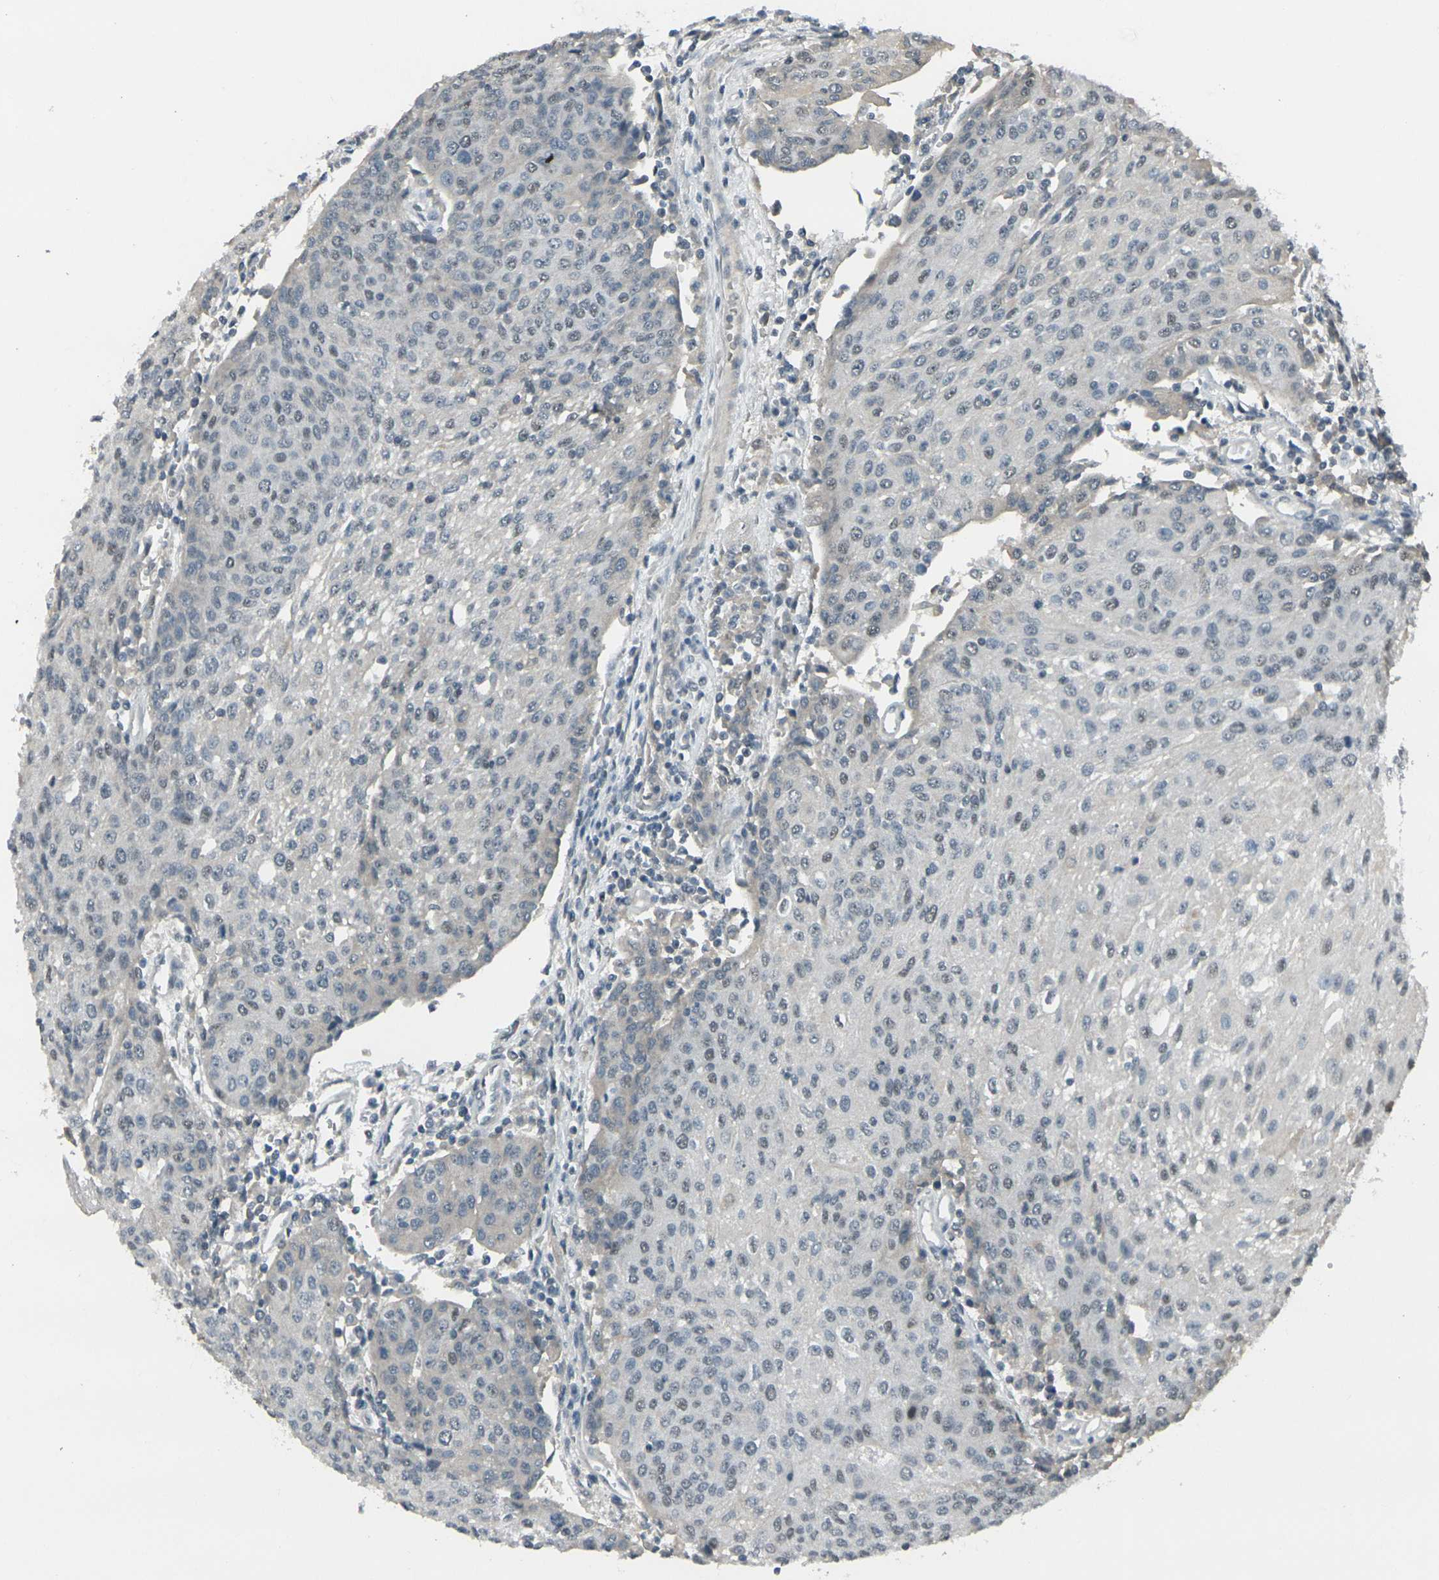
{"staining": {"intensity": "weak", "quantity": "<25%", "location": "nuclear"}, "tissue": "urothelial cancer", "cell_type": "Tumor cells", "image_type": "cancer", "snomed": [{"axis": "morphology", "description": "Urothelial carcinoma, High grade"}, {"axis": "topography", "description": "Urinary bladder"}], "caption": "This histopathology image is of urothelial cancer stained with IHC to label a protein in brown with the nuclei are counter-stained blue. There is no staining in tumor cells.", "gene": "GPR19", "patient": {"sex": "female", "age": 85}}